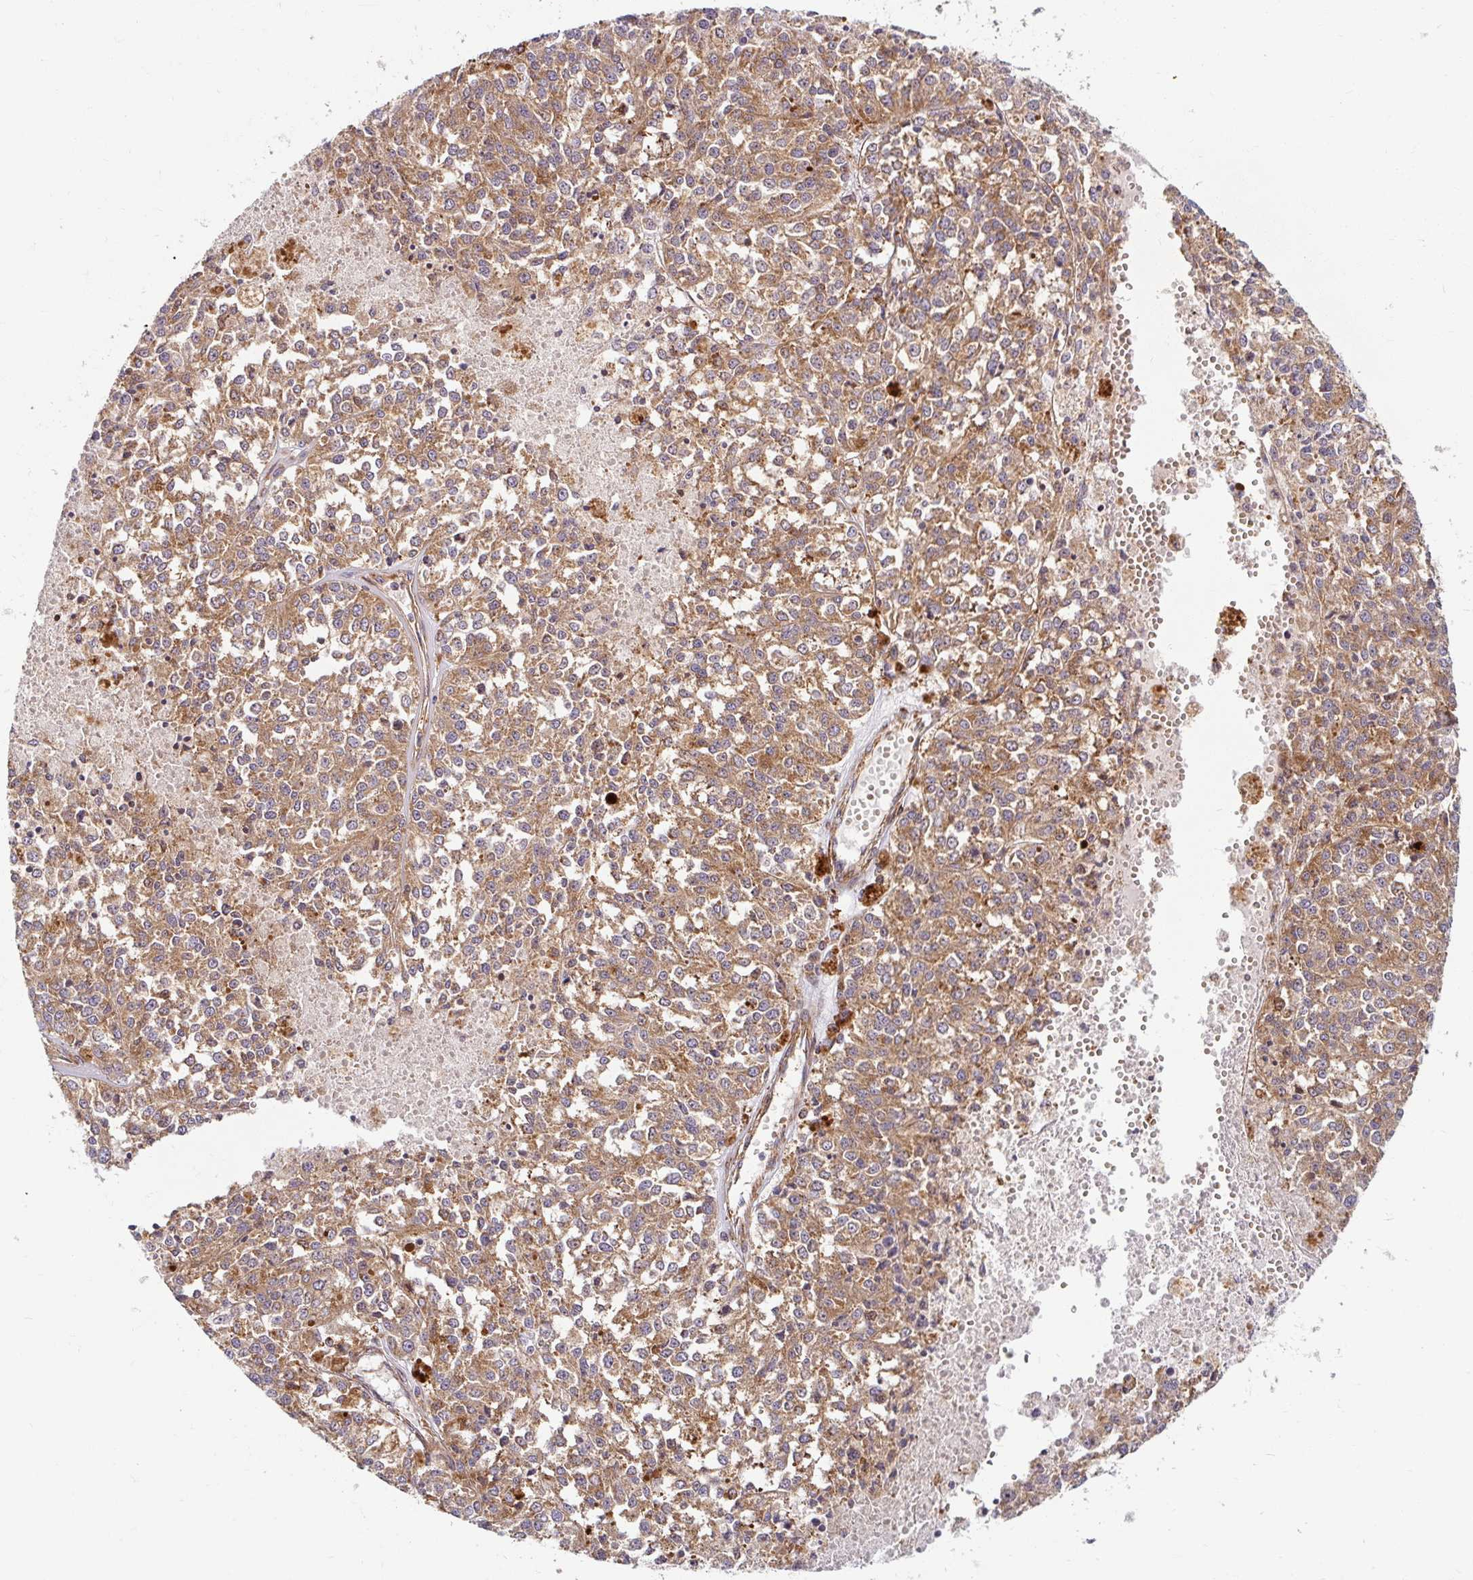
{"staining": {"intensity": "moderate", "quantity": ">75%", "location": "cytoplasmic/membranous"}, "tissue": "melanoma", "cell_type": "Tumor cells", "image_type": "cancer", "snomed": [{"axis": "morphology", "description": "Malignant melanoma, Metastatic site"}, {"axis": "topography", "description": "Lymph node"}], "caption": "Melanoma tissue demonstrates moderate cytoplasmic/membranous positivity in approximately >75% of tumor cells, visualized by immunohistochemistry.", "gene": "BTF3", "patient": {"sex": "female", "age": 64}}